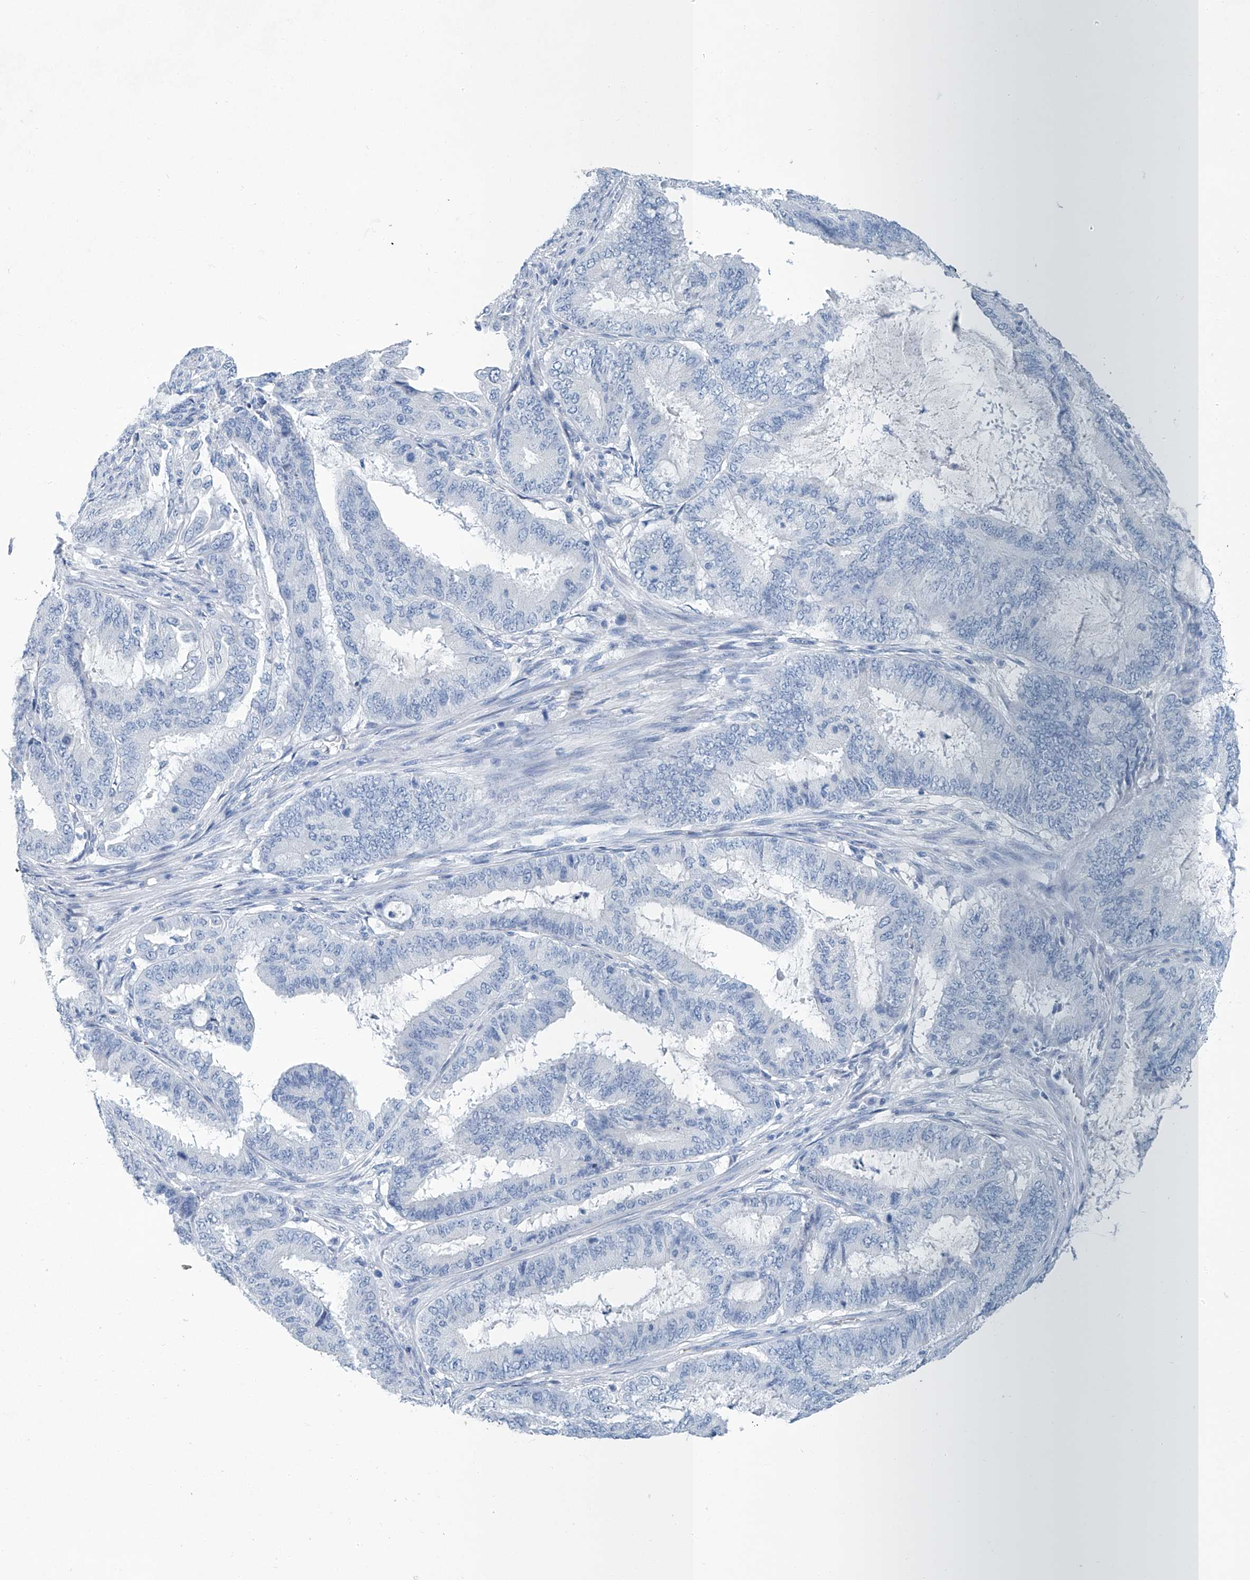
{"staining": {"intensity": "negative", "quantity": "none", "location": "none"}, "tissue": "endometrial cancer", "cell_type": "Tumor cells", "image_type": "cancer", "snomed": [{"axis": "morphology", "description": "Adenocarcinoma, NOS"}, {"axis": "topography", "description": "Endometrium"}], "caption": "There is no significant staining in tumor cells of adenocarcinoma (endometrial).", "gene": "CYP2A7", "patient": {"sex": "female", "age": 51}}